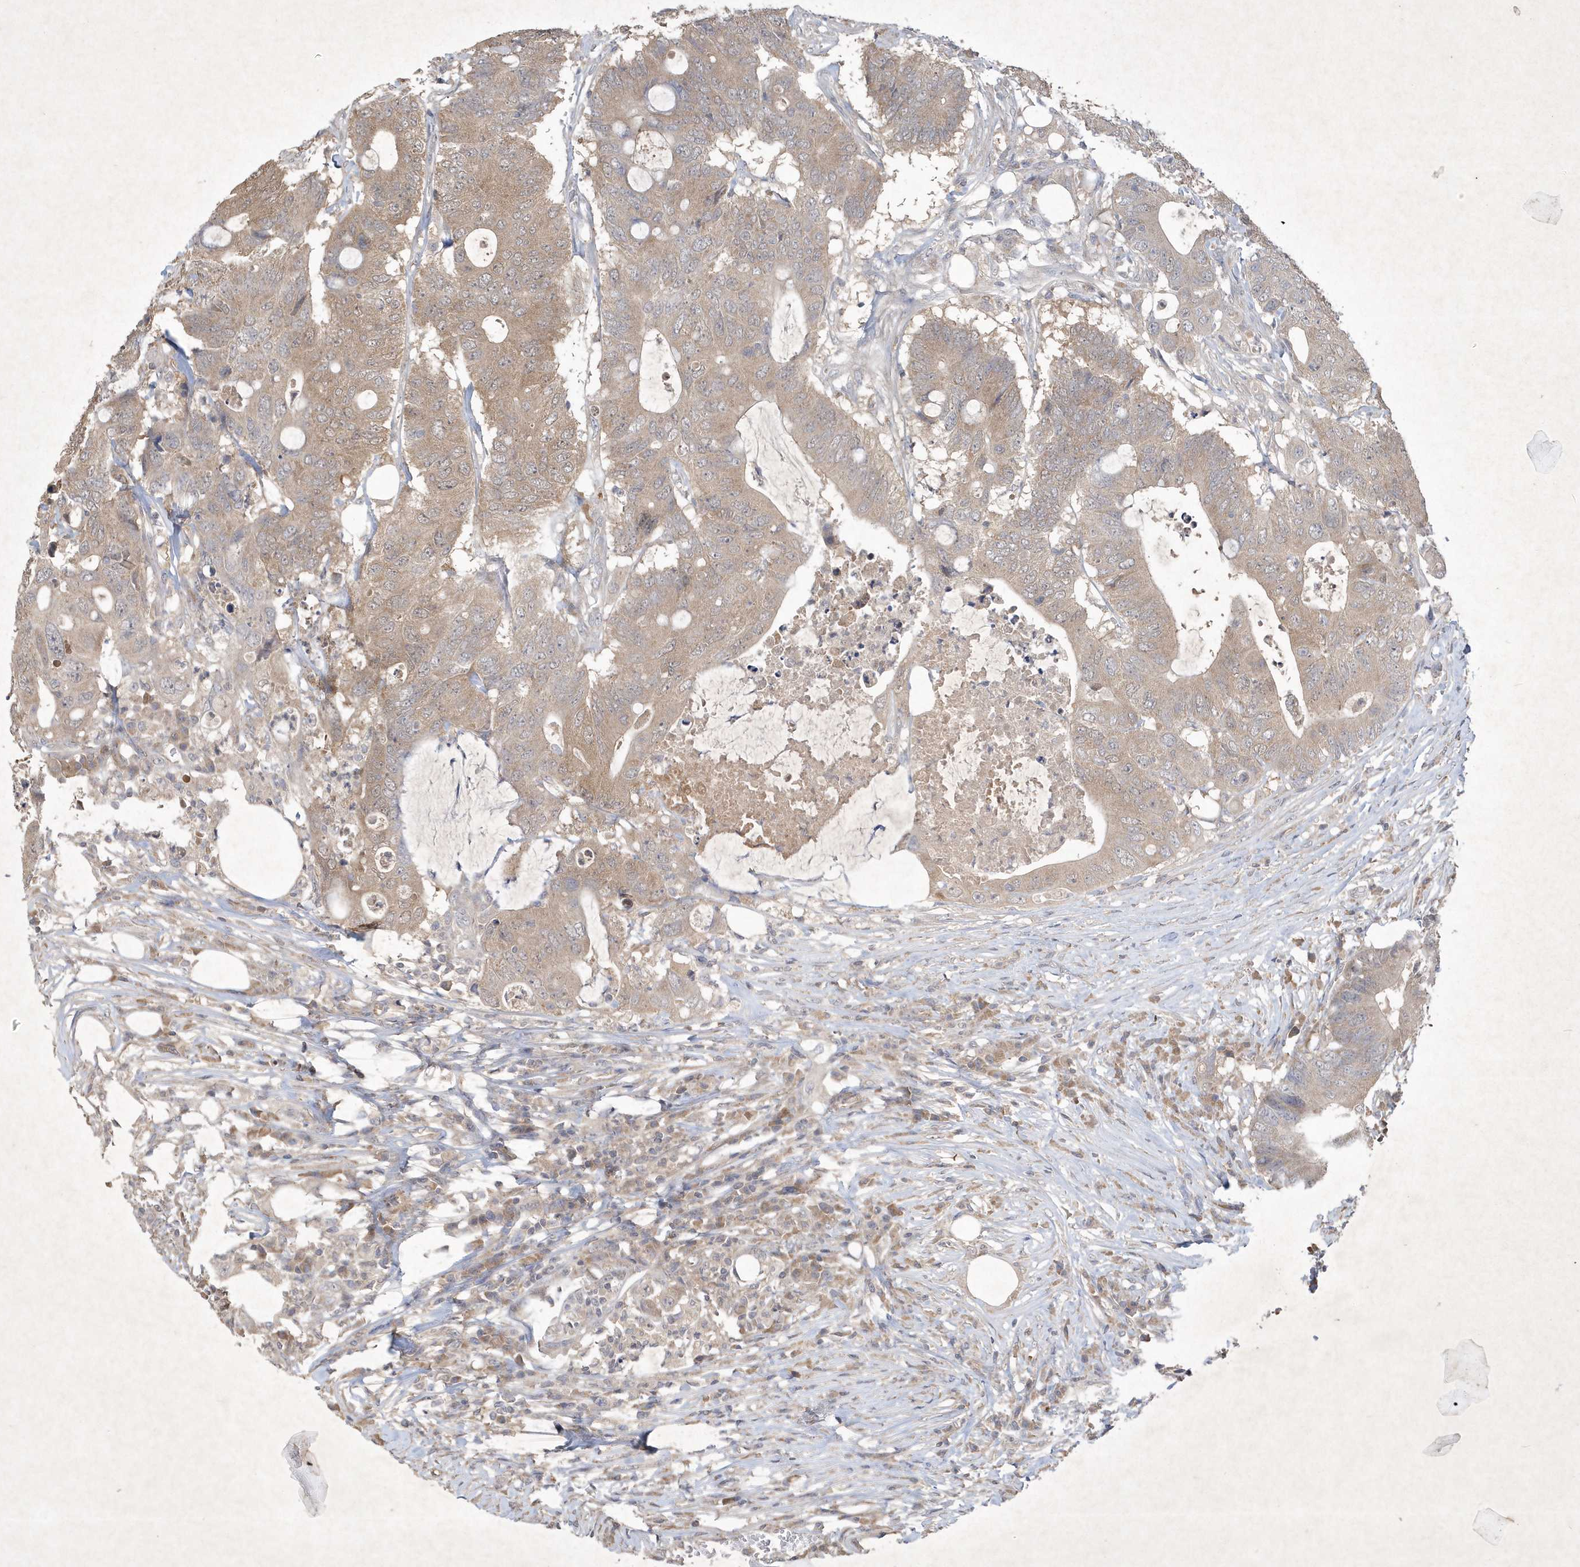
{"staining": {"intensity": "weak", "quantity": "25%-75%", "location": "cytoplasmic/membranous"}, "tissue": "colorectal cancer", "cell_type": "Tumor cells", "image_type": "cancer", "snomed": [{"axis": "morphology", "description": "Adenocarcinoma, NOS"}, {"axis": "topography", "description": "Colon"}], "caption": "Approximately 25%-75% of tumor cells in human colorectal cancer (adenocarcinoma) demonstrate weak cytoplasmic/membranous protein positivity as visualized by brown immunohistochemical staining.", "gene": "AKR7A2", "patient": {"sex": "male", "age": 71}}